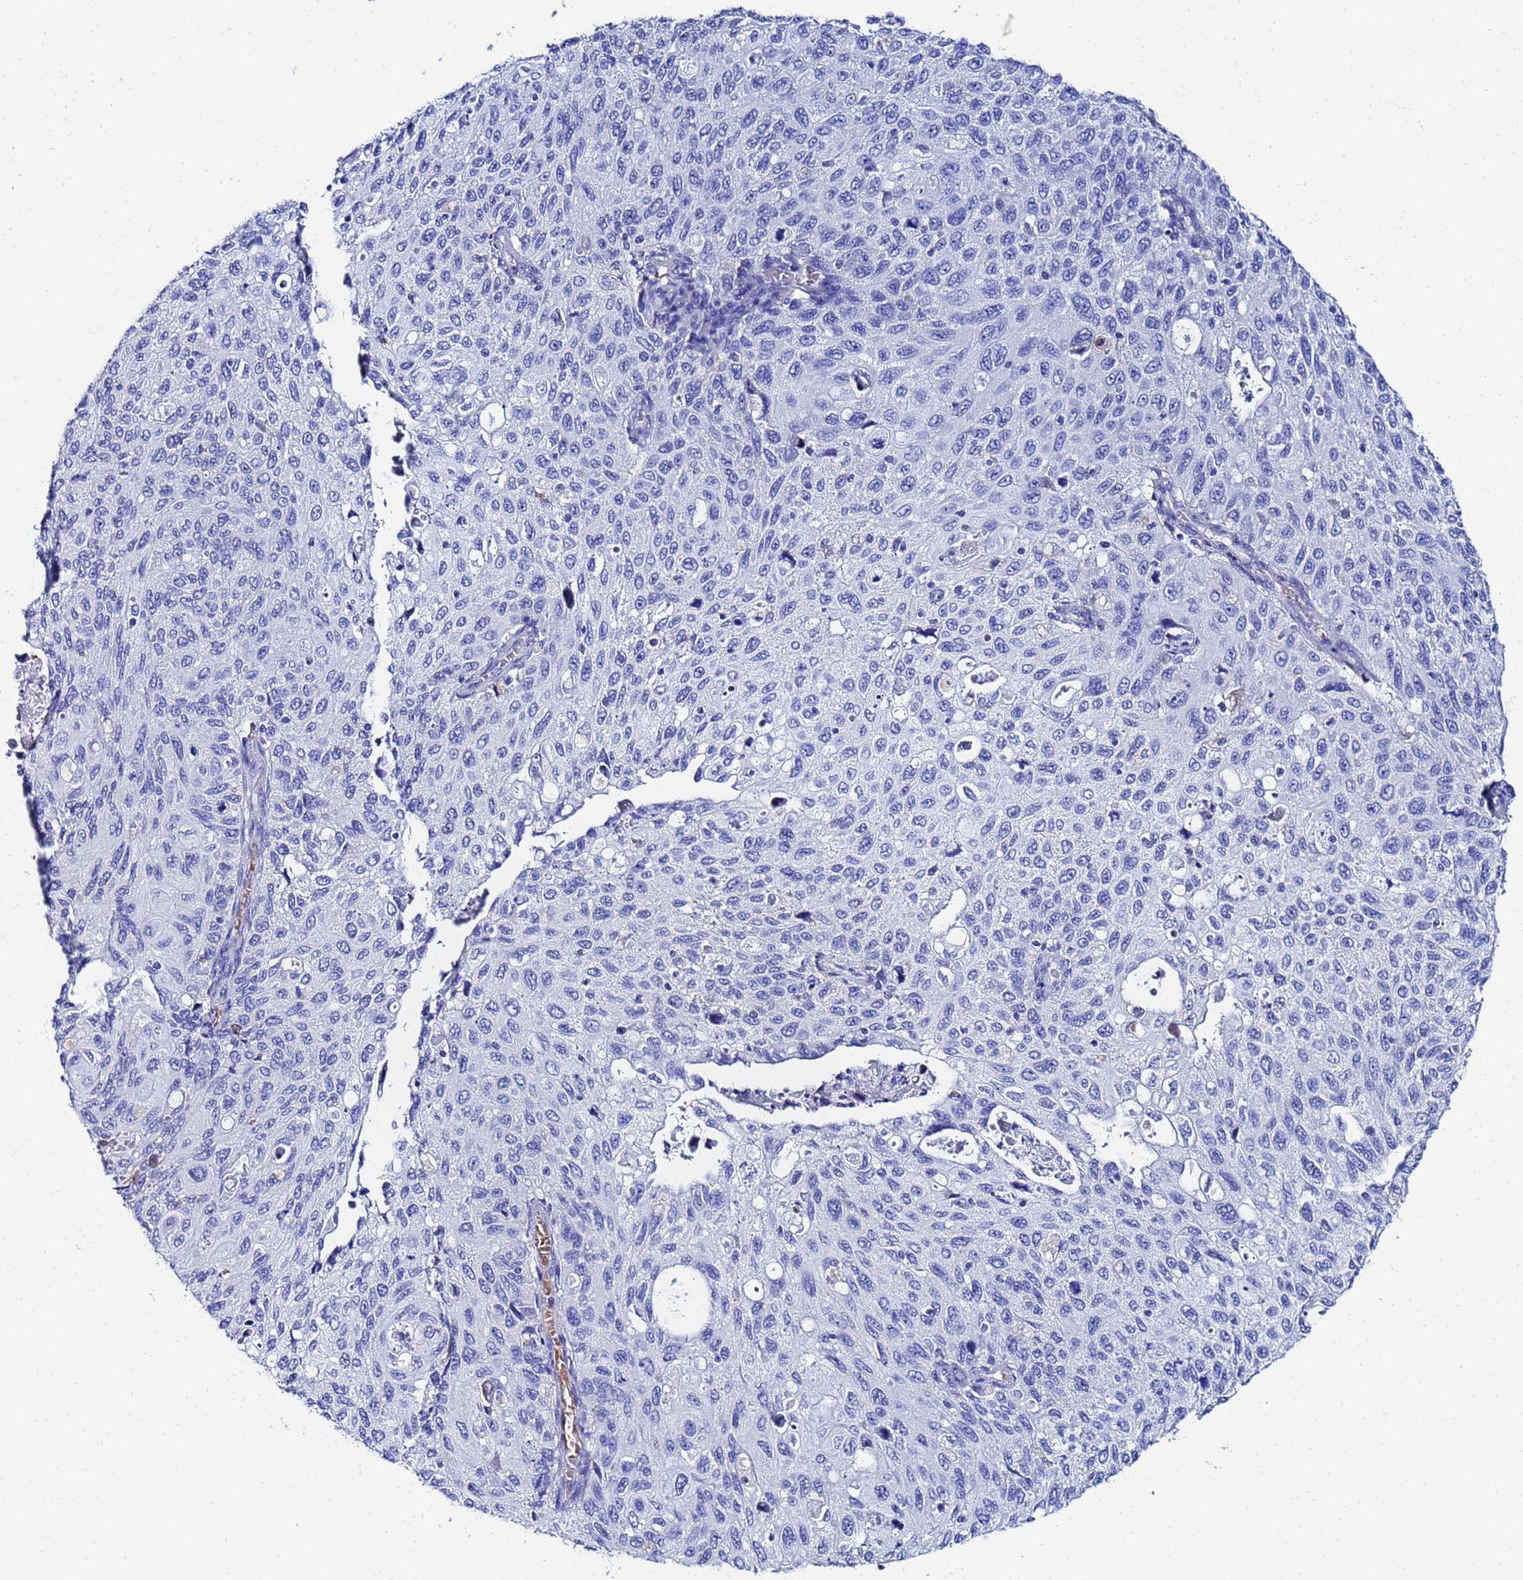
{"staining": {"intensity": "negative", "quantity": "none", "location": "none"}, "tissue": "cervical cancer", "cell_type": "Tumor cells", "image_type": "cancer", "snomed": [{"axis": "morphology", "description": "Squamous cell carcinoma, NOS"}, {"axis": "topography", "description": "Cervix"}], "caption": "Tumor cells show no significant protein expression in cervical cancer (squamous cell carcinoma).", "gene": "ZNF26", "patient": {"sex": "female", "age": 70}}